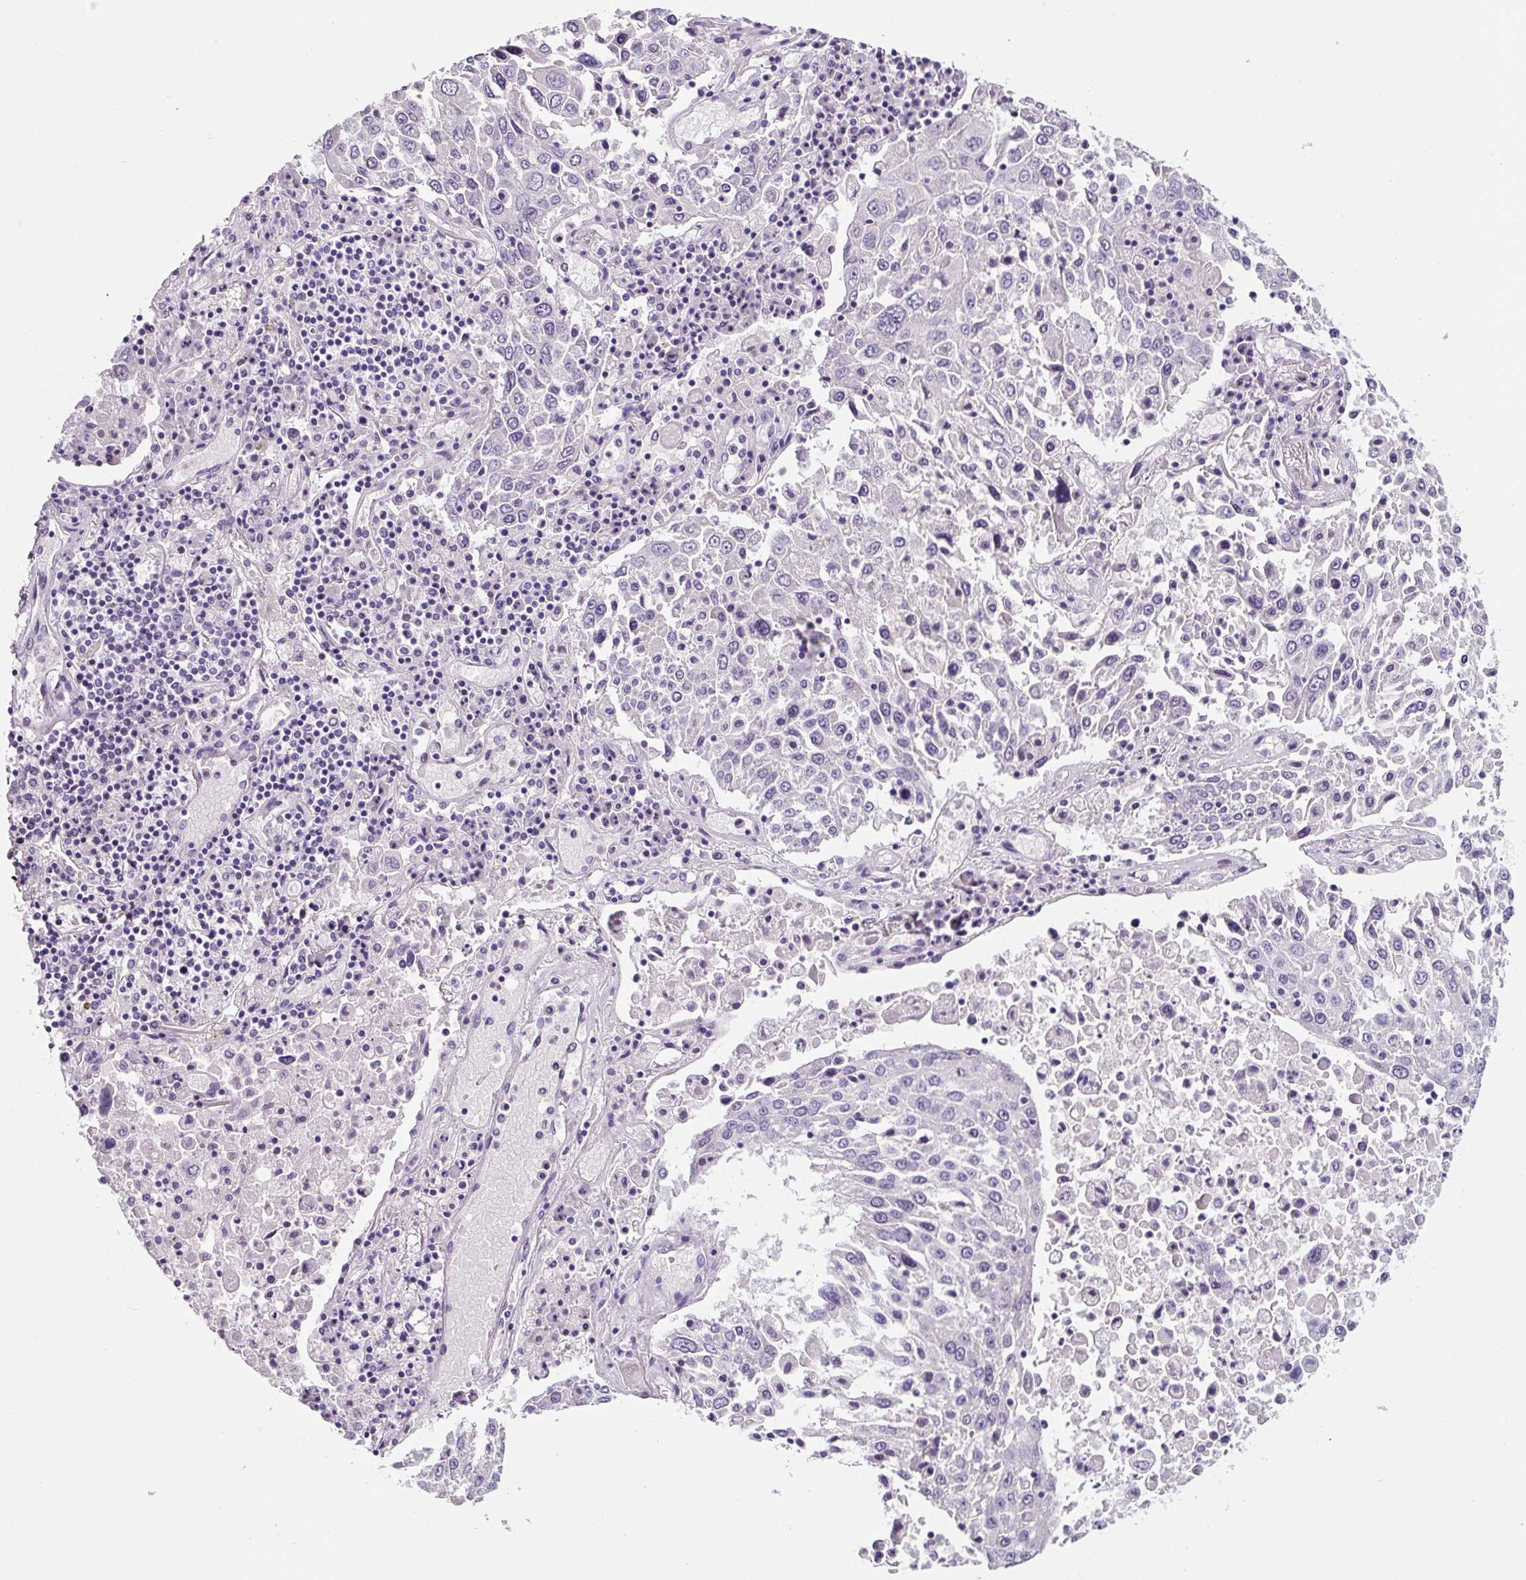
{"staining": {"intensity": "negative", "quantity": "none", "location": "none"}, "tissue": "lung cancer", "cell_type": "Tumor cells", "image_type": "cancer", "snomed": [{"axis": "morphology", "description": "Squamous cell carcinoma, NOS"}, {"axis": "topography", "description": "Lung"}], "caption": "A photomicrograph of lung cancer stained for a protein displays no brown staining in tumor cells.", "gene": "SYP", "patient": {"sex": "male", "age": 65}}